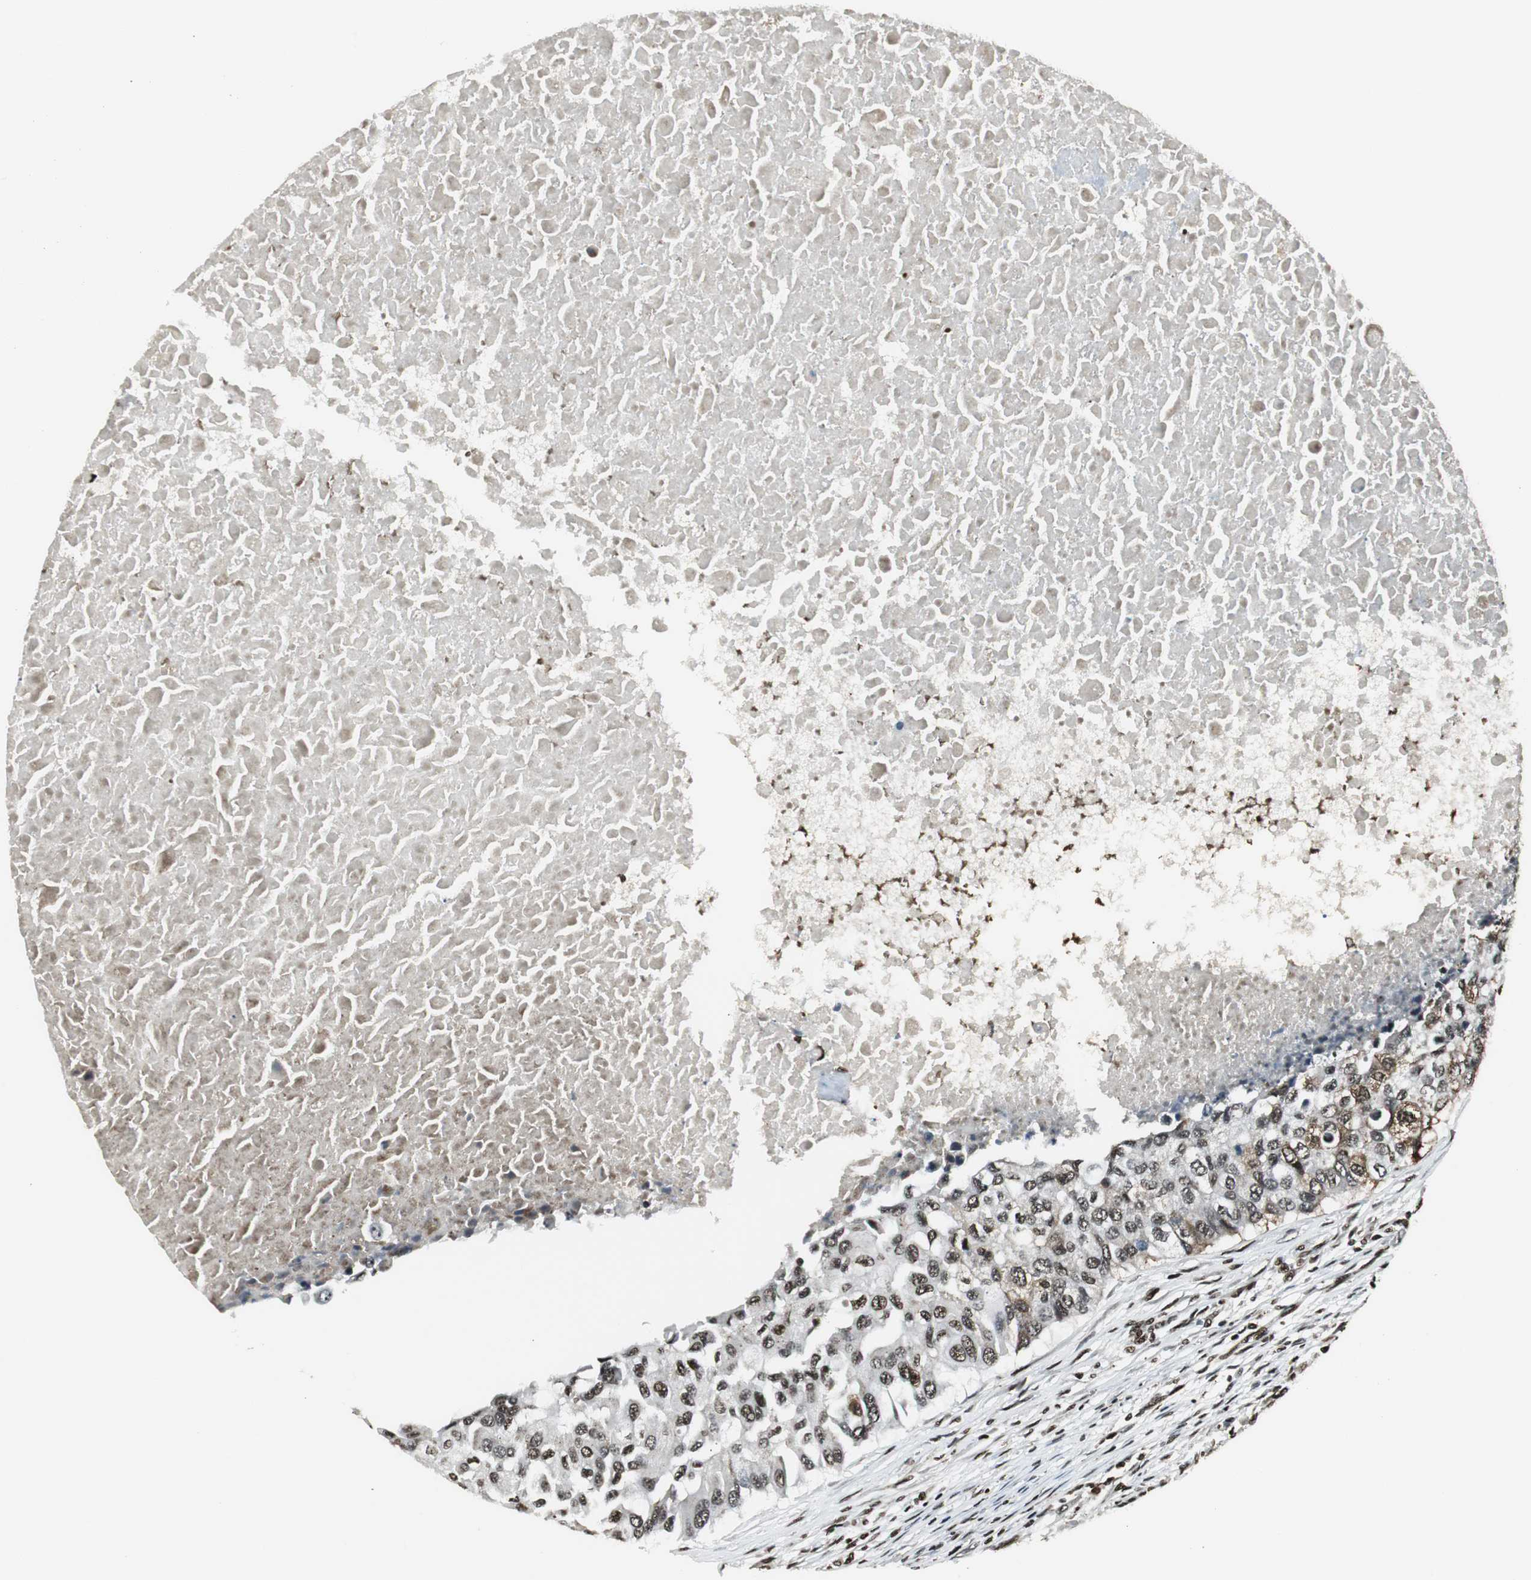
{"staining": {"intensity": "strong", "quantity": ">75%", "location": "nuclear"}, "tissue": "breast cancer", "cell_type": "Tumor cells", "image_type": "cancer", "snomed": [{"axis": "morphology", "description": "Normal tissue, NOS"}, {"axis": "morphology", "description": "Duct carcinoma"}, {"axis": "topography", "description": "Breast"}], "caption": "Breast cancer (infiltrating ductal carcinoma) tissue reveals strong nuclear staining in approximately >75% of tumor cells The protein of interest is shown in brown color, while the nuclei are stained blue.", "gene": "PARN", "patient": {"sex": "female", "age": 49}}